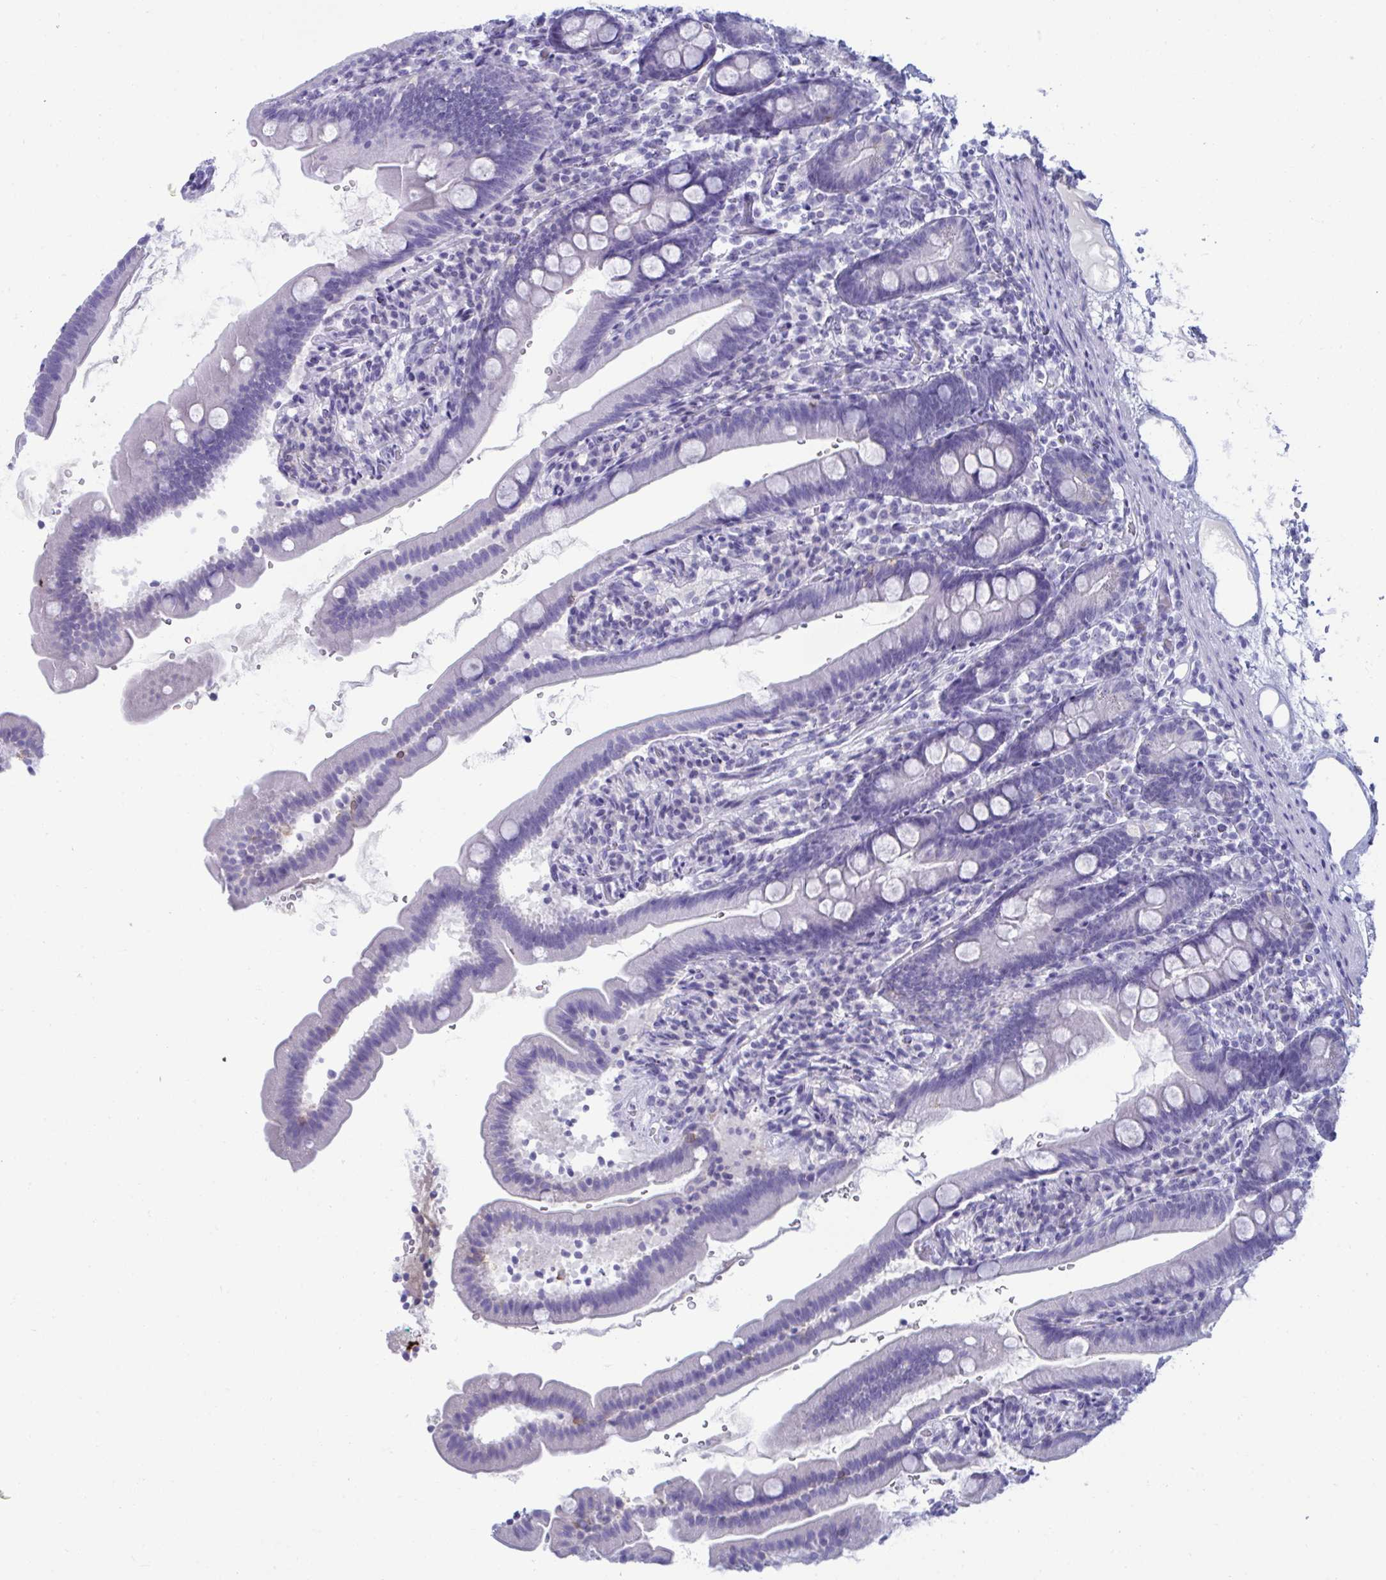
{"staining": {"intensity": "negative", "quantity": "none", "location": "none"}, "tissue": "duodenum", "cell_type": "Glandular cells", "image_type": "normal", "snomed": [{"axis": "morphology", "description": "Normal tissue, NOS"}, {"axis": "topography", "description": "Duodenum"}], "caption": "Image shows no protein expression in glandular cells of benign duodenum.", "gene": "RANBP2", "patient": {"sex": "female", "age": 67}}